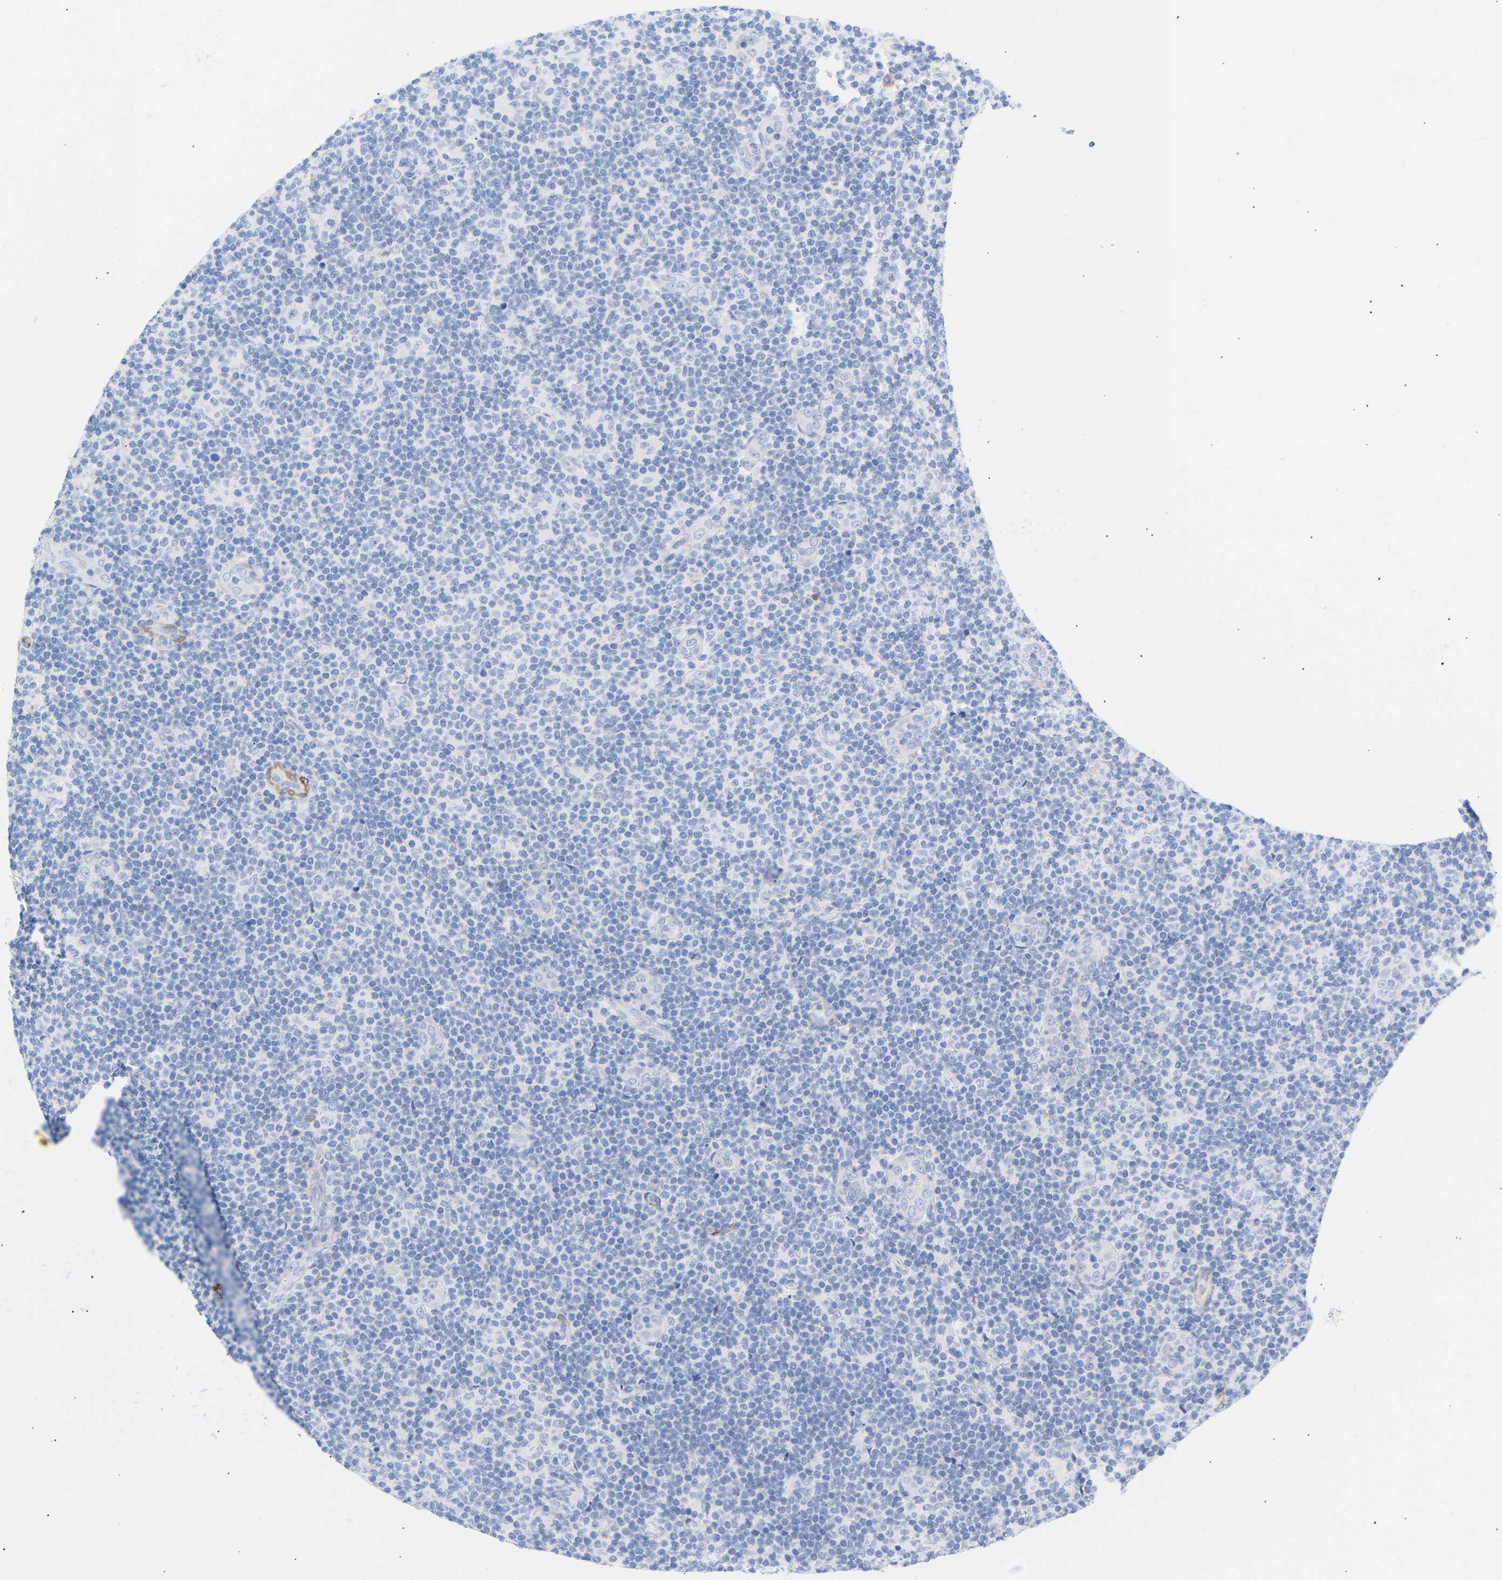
{"staining": {"intensity": "negative", "quantity": "none", "location": "none"}, "tissue": "lymphoma", "cell_type": "Tumor cells", "image_type": "cancer", "snomed": [{"axis": "morphology", "description": "Malignant lymphoma, non-Hodgkin's type, Low grade"}, {"axis": "topography", "description": "Lymph node"}], "caption": "A histopathology image of human malignant lymphoma, non-Hodgkin's type (low-grade) is negative for staining in tumor cells. (DAB immunohistochemistry, high magnification).", "gene": "AMPH", "patient": {"sex": "male", "age": 83}}